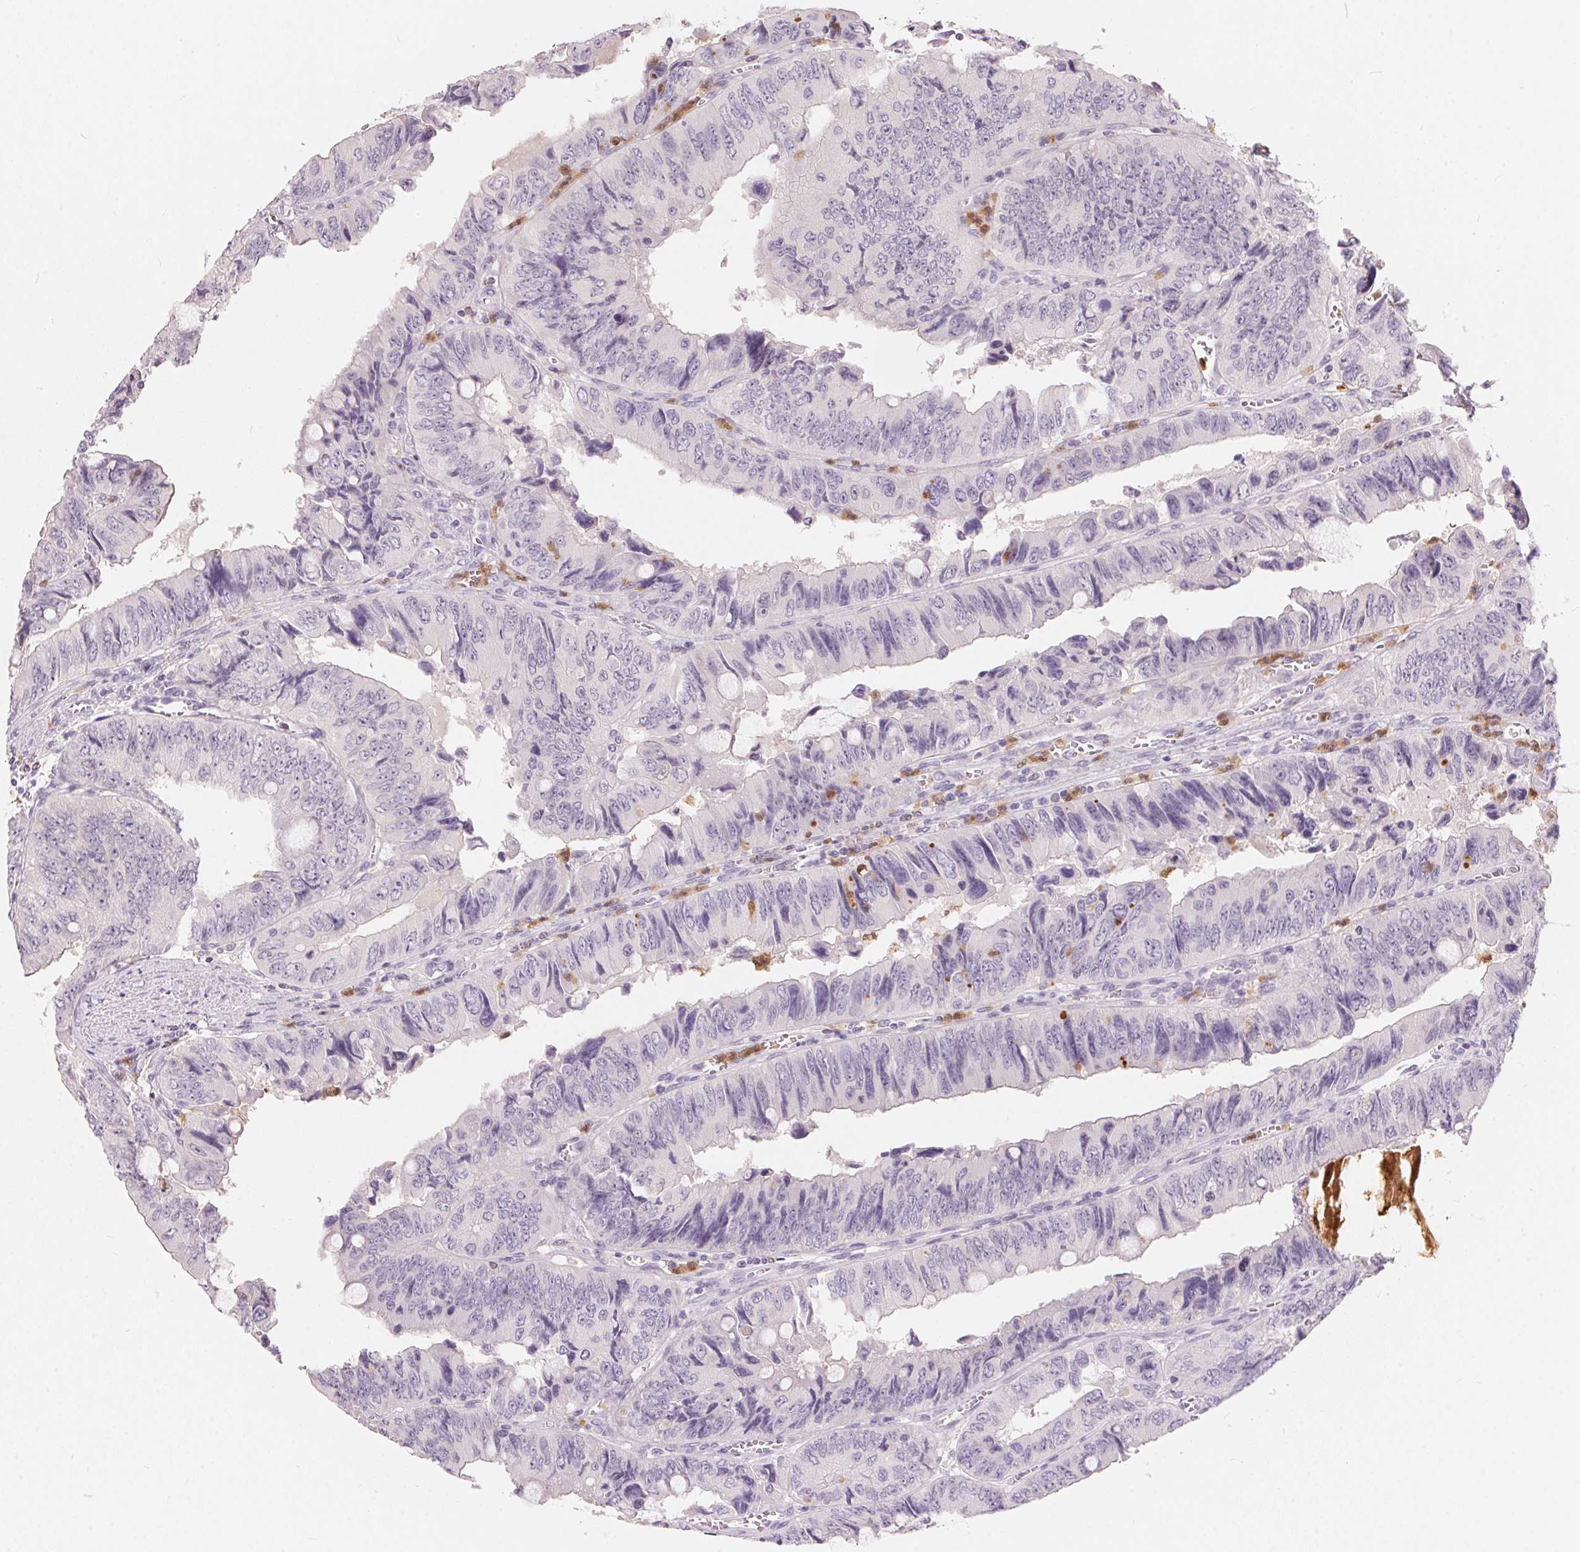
{"staining": {"intensity": "negative", "quantity": "none", "location": "none"}, "tissue": "colorectal cancer", "cell_type": "Tumor cells", "image_type": "cancer", "snomed": [{"axis": "morphology", "description": "Adenocarcinoma, NOS"}, {"axis": "topography", "description": "Colon"}], "caption": "The photomicrograph exhibits no staining of tumor cells in colorectal adenocarcinoma. The staining is performed using DAB brown chromogen with nuclei counter-stained in using hematoxylin.", "gene": "SERPINB1", "patient": {"sex": "female", "age": 84}}